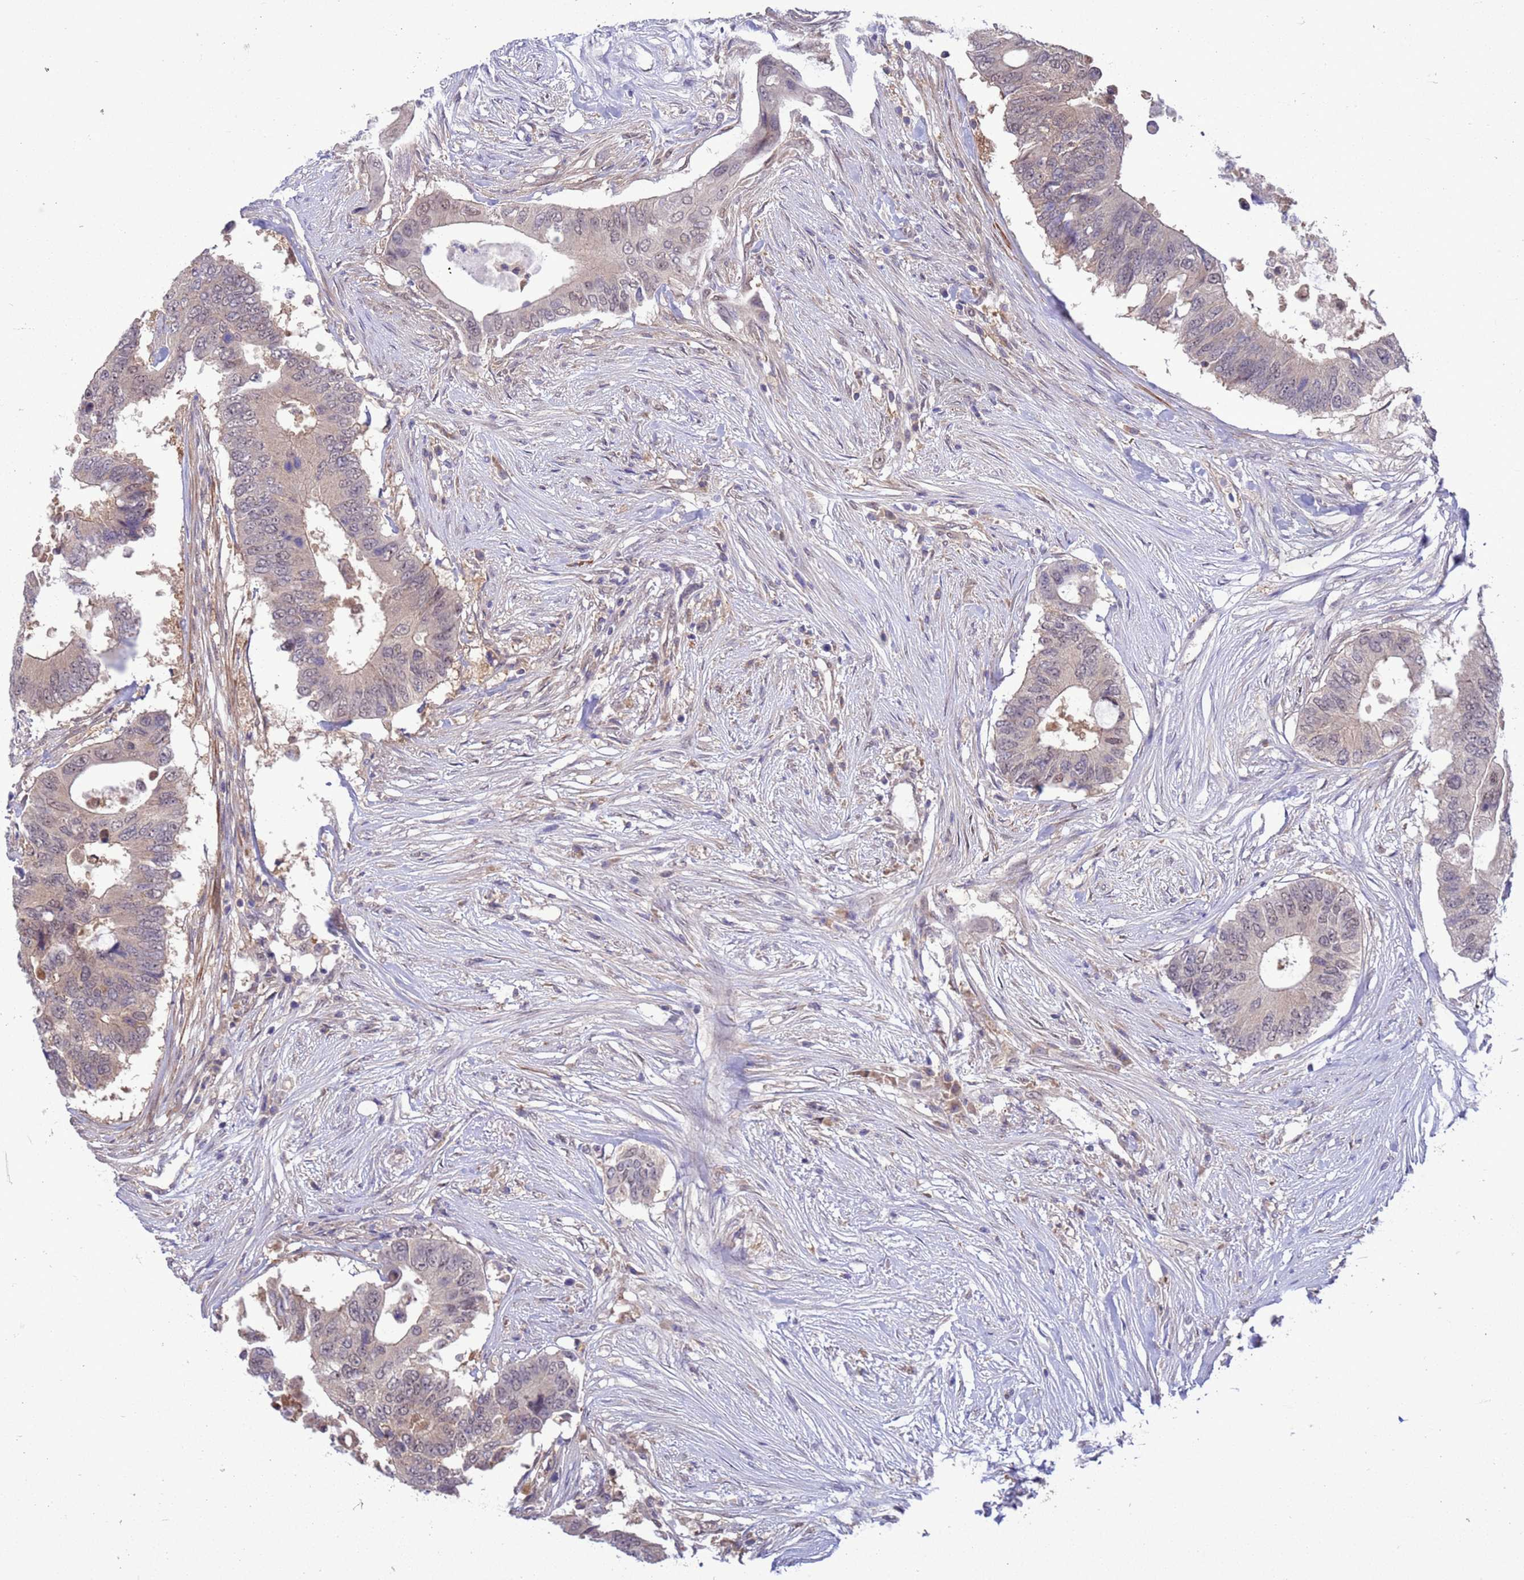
{"staining": {"intensity": "weak", "quantity": "25%-75%", "location": "cytoplasmic/membranous,nuclear"}, "tissue": "colorectal cancer", "cell_type": "Tumor cells", "image_type": "cancer", "snomed": [{"axis": "morphology", "description": "Adenocarcinoma, NOS"}, {"axis": "topography", "description": "Colon"}], "caption": "Immunohistochemistry (IHC) photomicrograph of neoplastic tissue: colorectal adenocarcinoma stained using immunohistochemistry (IHC) displays low levels of weak protein expression localized specifically in the cytoplasmic/membranous and nuclear of tumor cells, appearing as a cytoplasmic/membranous and nuclear brown color.", "gene": "ZNF461", "patient": {"sex": "male", "age": 71}}